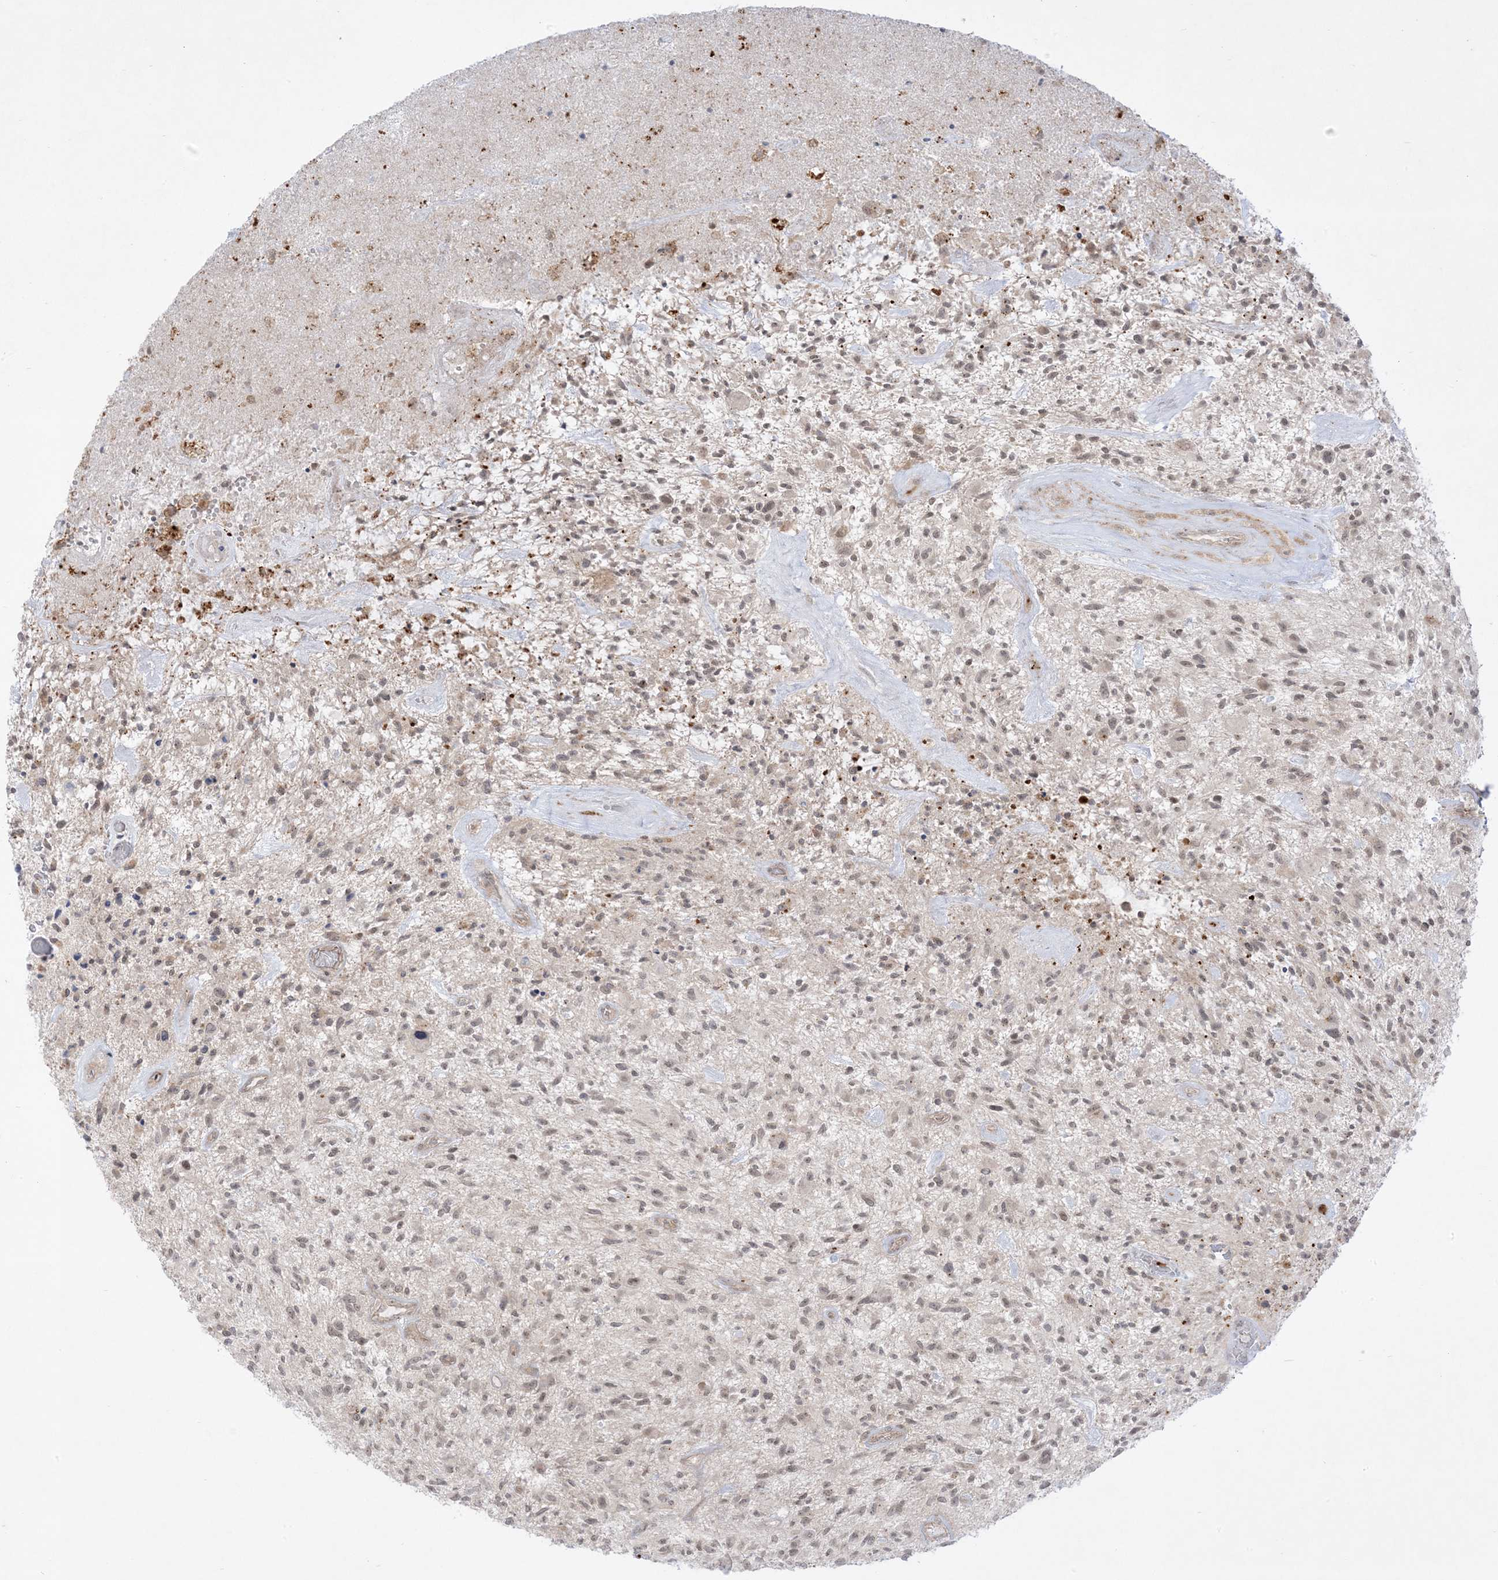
{"staining": {"intensity": "weak", "quantity": ">75%", "location": "nuclear"}, "tissue": "glioma", "cell_type": "Tumor cells", "image_type": "cancer", "snomed": [{"axis": "morphology", "description": "Glioma, malignant, High grade"}, {"axis": "topography", "description": "Brain"}], "caption": "The immunohistochemical stain shows weak nuclear expression in tumor cells of glioma tissue. (DAB (3,3'-diaminobenzidine) IHC, brown staining for protein, blue staining for nuclei).", "gene": "PTK6", "patient": {"sex": "male", "age": 47}}